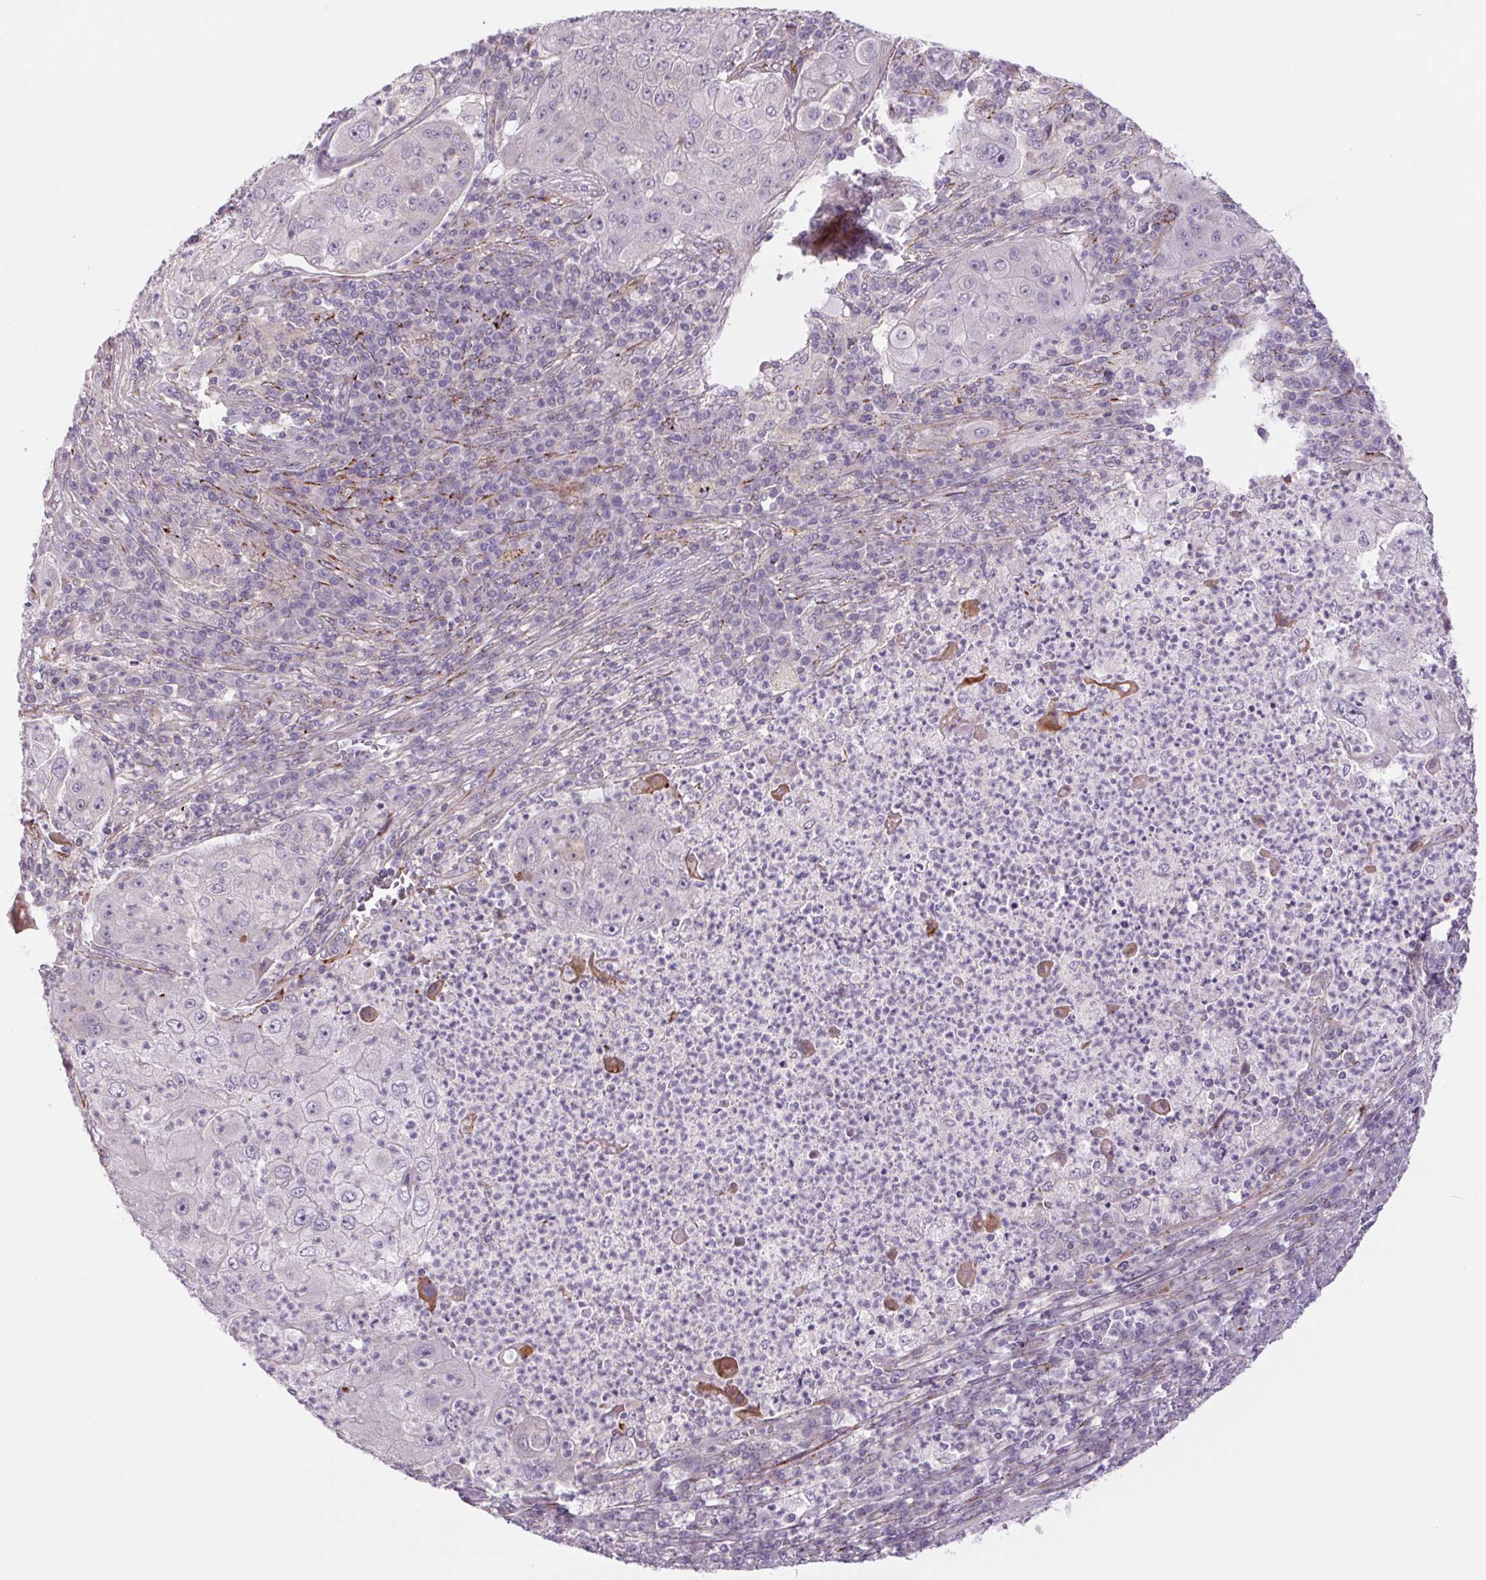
{"staining": {"intensity": "negative", "quantity": "none", "location": "none"}, "tissue": "lung cancer", "cell_type": "Tumor cells", "image_type": "cancer", "snomed": [{"axis": "morphology", "description": "Squamous cell carcinoma, NOS"}, {"axis": "topography", "description": "Lung"}], "caption": "Squamous cell carcinoma (lung) stained for a protein using immunohistochemistry displays no staining tumor cells.", "gene": "MS4A13", "patient": {"sex": "female", "age": 59}}